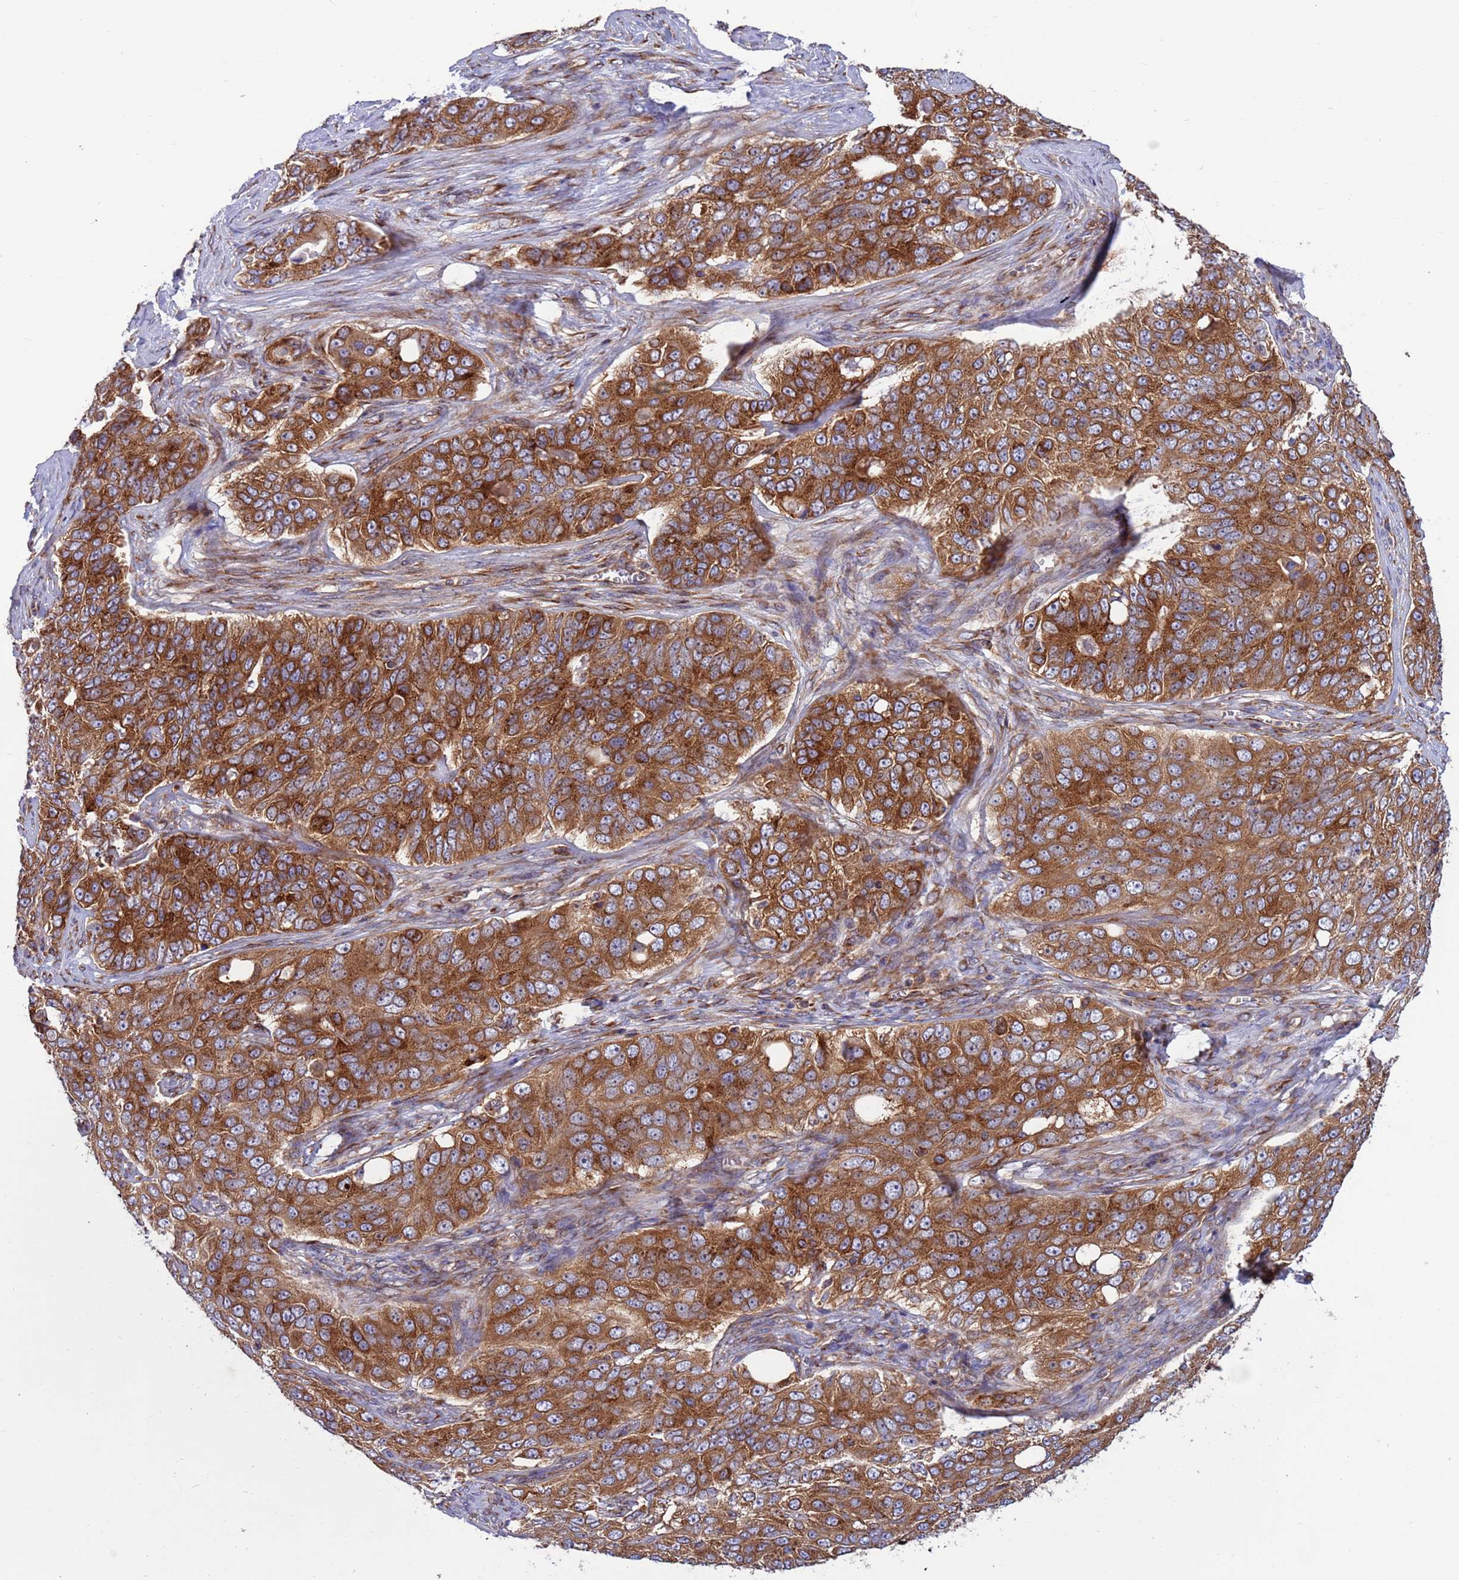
{"staining": {"intensity": "strong", "quantity": ">75%", "location": "cytoplasmic/membranous"}, "tissue": "ovarian cancer", "cell_type": "Tumor cells", "image_type": "cancer", "snomed": [{"axis": "morphology", "description": "Carcinoma, endometroid"}, {"axis": "topography", "description": "Ovary"}], "caption": "Immunohistochemistry (IHC) of ovarian endometroid carcinoma demonstrates high levels of strong cytoplasmic/membranous staining in about >75% of tumor cells.", "gene": "ZC3HAV1", "patient": {"sex": "female", "age": 51}}